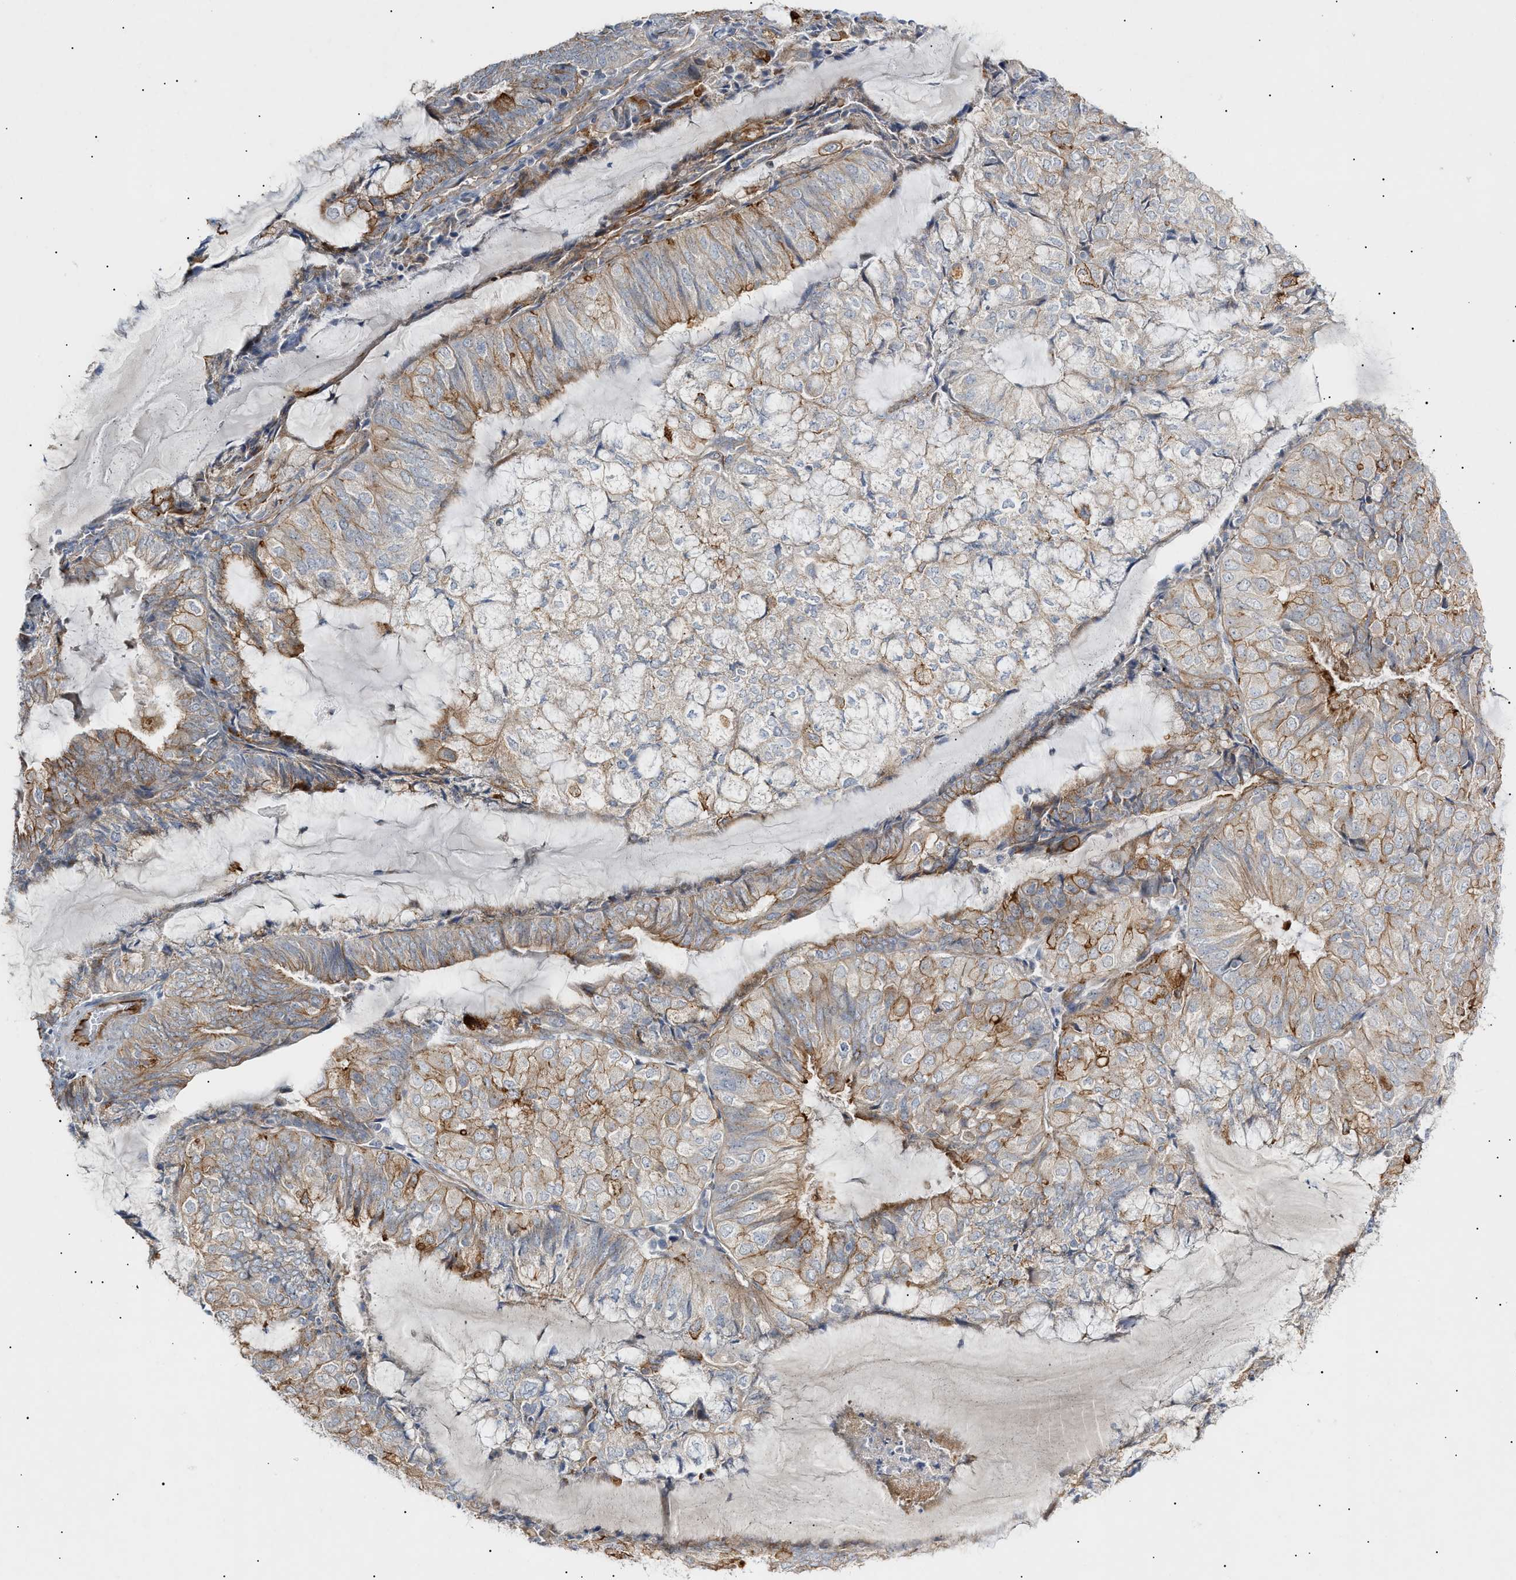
{"staining": {"intensity": "moderate", "quantity": "25%-75%", "location": "cytoplasmic/membranous"}, "tissue": "endometrial cancer", "cell_type": "Tumor cells", "image_type": "cancer", "snomed": [{"axis": "morphology", "description": "Adenocarcinoma, NOS"}, {"axis": "topography", "description": "Endometrium"}], "caption": "A micrograph showing moderate cytoplasmic/membranous positivity in about 25%-75% of tumor cells in endometrial cancer (adenocarcinoma), as visualized by brown immunohistochemical staining.", "gene": "ZFHX2", "patient": {"sex": "female", "age": 81}}